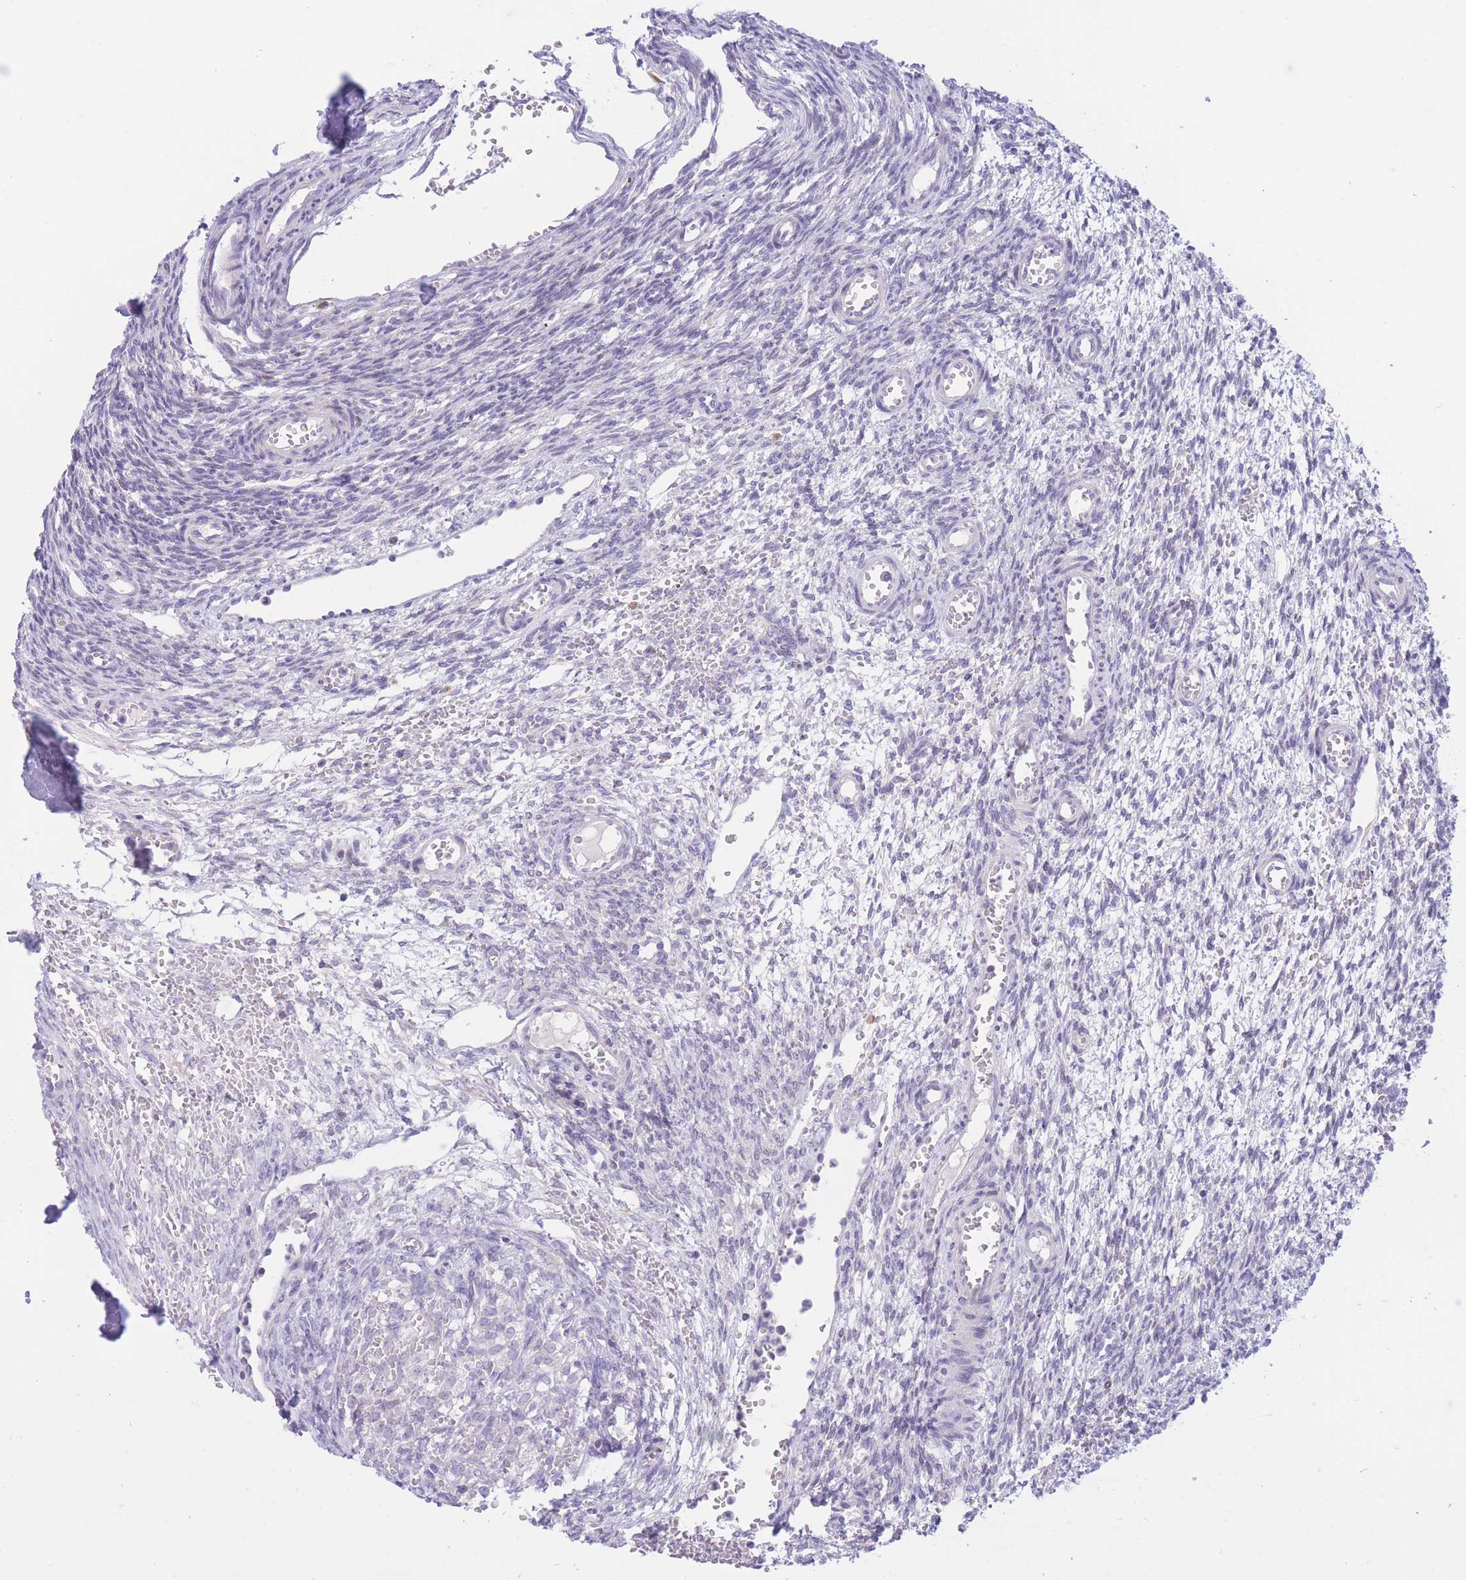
{"staining": {"intensity": "negative", "quantity": "none", "location": "none"}, "tissue": "ovary", "cell_type": "Ovarian stroma cells", "image_type": "normal", "snomed": [{"axis": "morphology", "description": "Normal tissue, NOS"}, {"axis": "topography", "description": "Ovary"}], "caption": "This is a histopathology image of immunohistochemistry (IHC) staining of unremarkable ovary, which shows no positivity in ovarian stroma cells.", "gene": "RPL39L", "patient": {"sex": "female", "age": 39}}